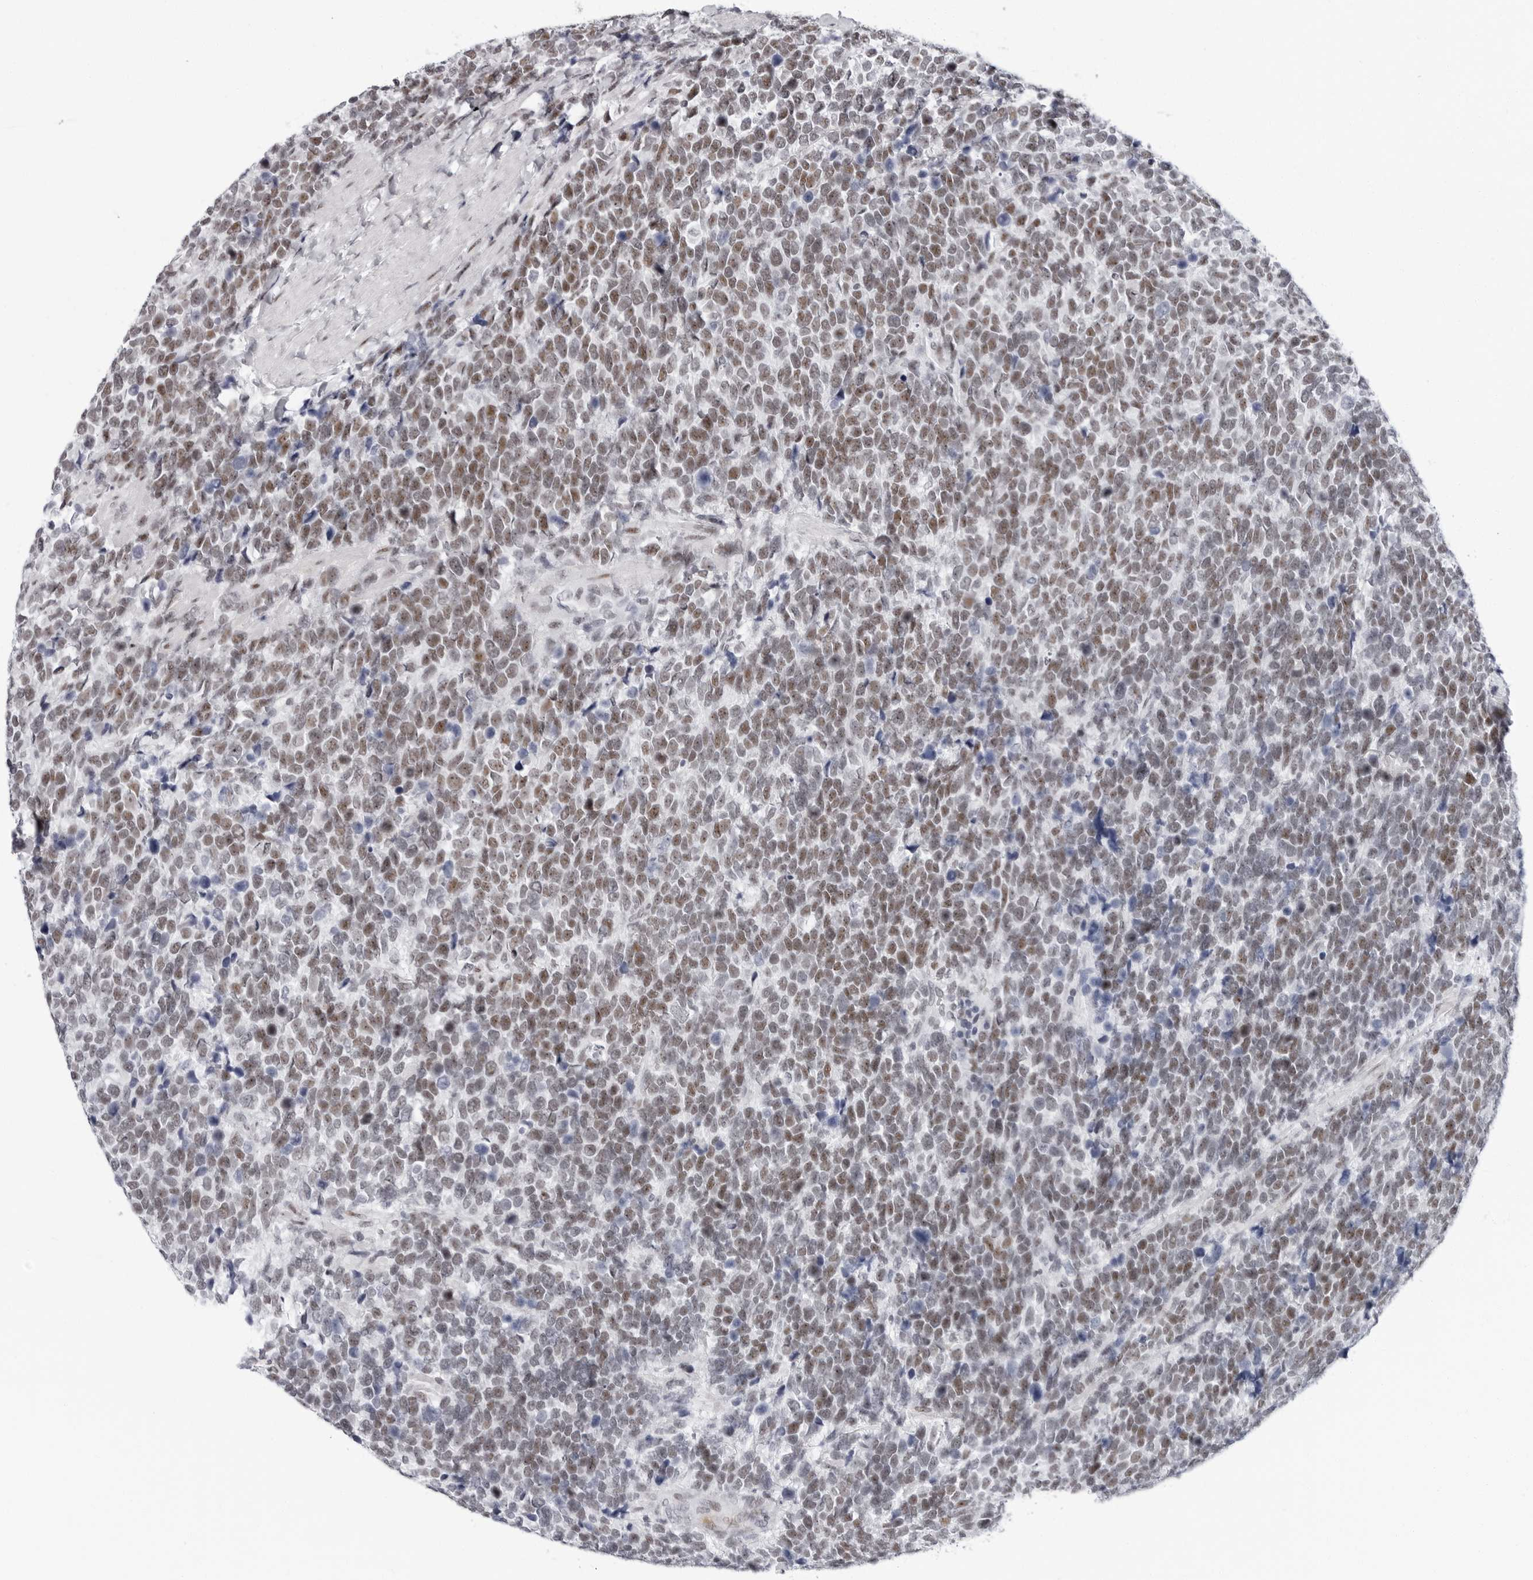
{"staining": {"intensity": "moderate", "quantity": "25%-75%", "location": "nuclear"}, "tissue": "urothelial cancer", "cell_type": "Tumor cells", "image_type": "cancer", "snomed": [{"axis": "morphology", "description": "Urothelial carcinoma, High grade"}, {"axis": "topography", "description": "Urinary bladder"}], "caption": "Protein expression analysis of human high-grade urothelial carcinoma reveals moderate nuclear positivity in about 25%-75% of tumor cells.", "gene": "VEZF1", "patient": {"sex": "female", "age": 82}}